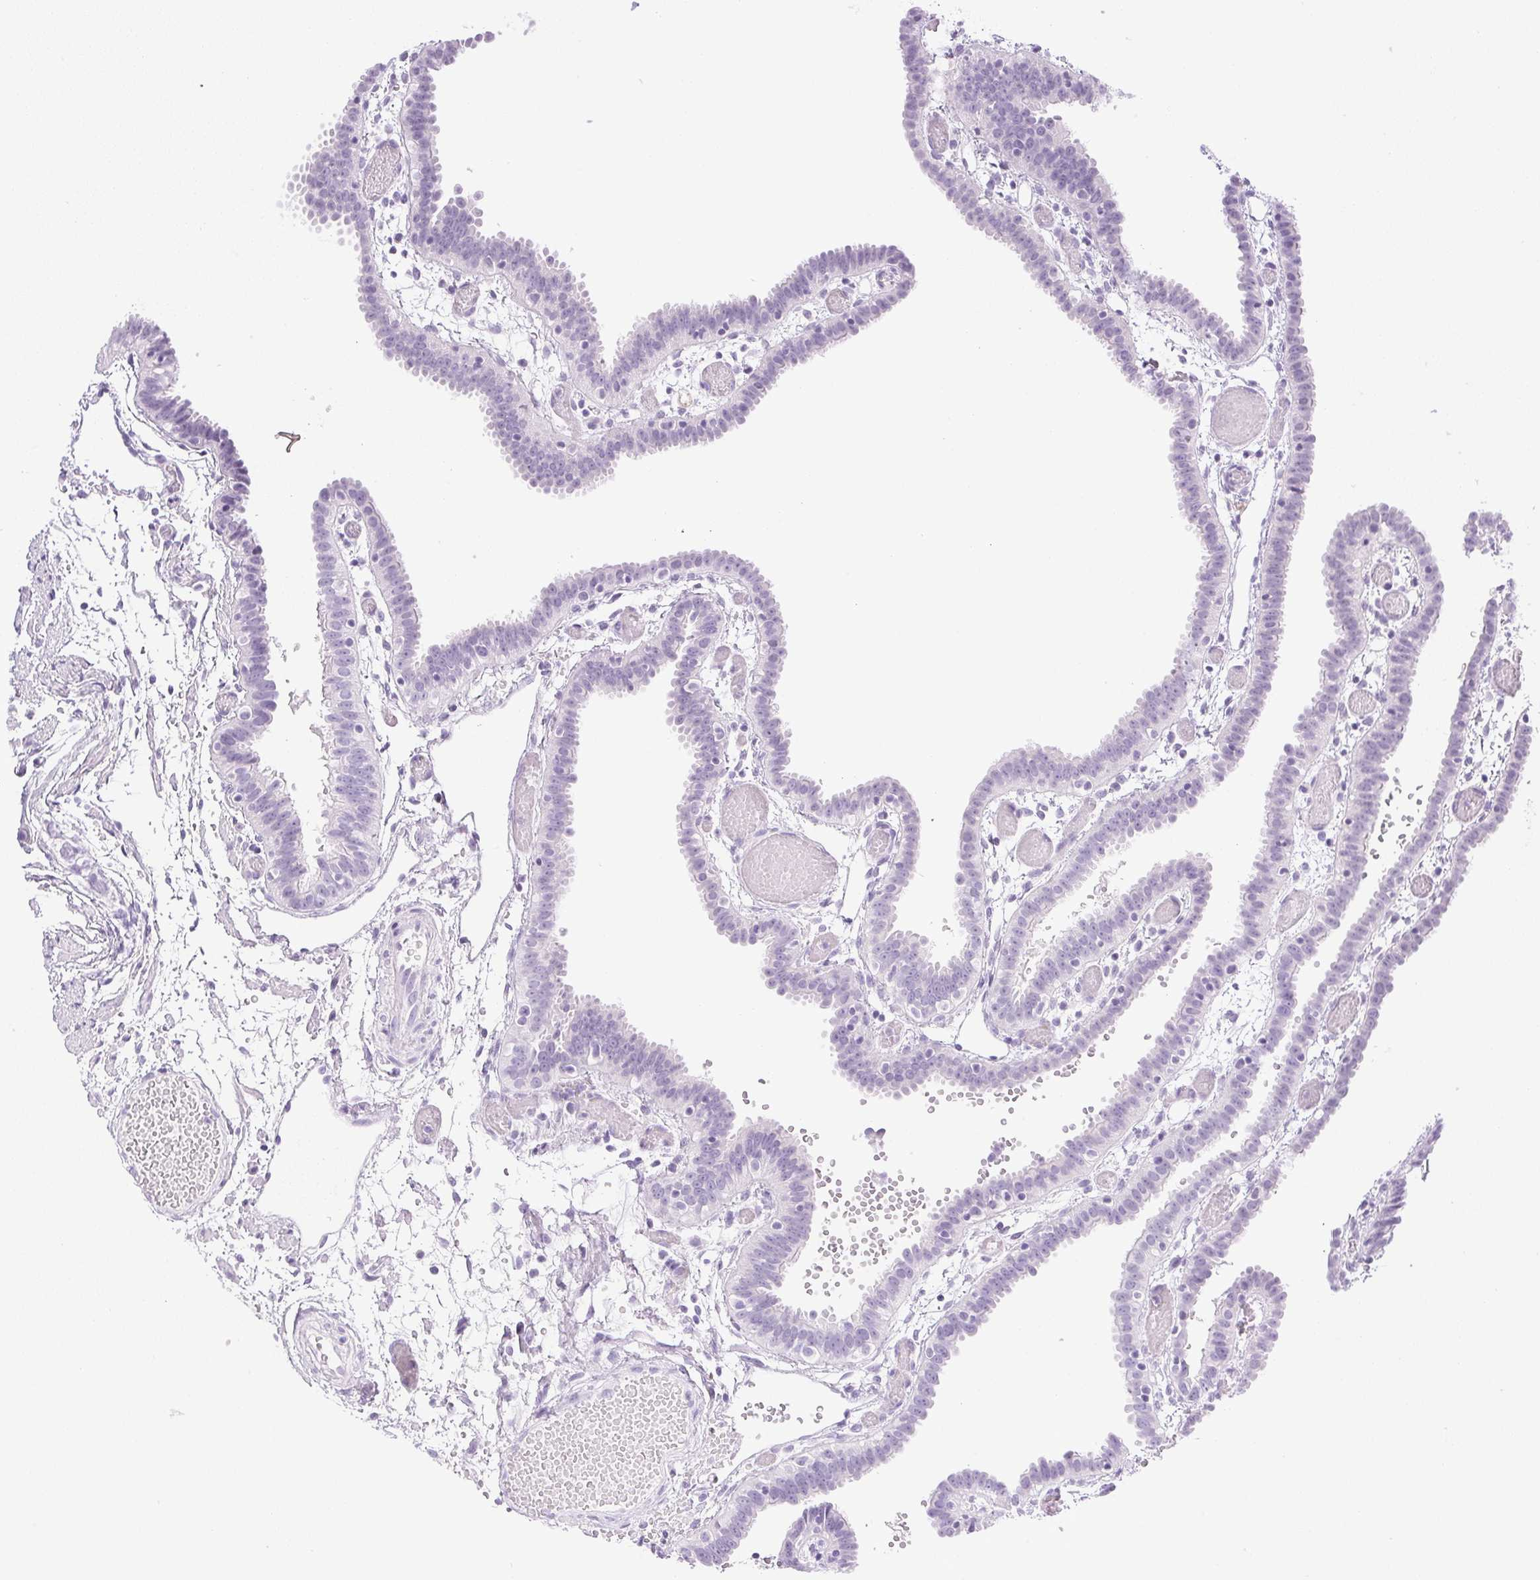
{"staining": {"intensity": "negative", "quantity": "none", "location": "none"}, "tissue": "fallopian tube", "cell_type": "Glandular cells", "image_type": "normal", "snomed": [{"axis": "morphology", "description": "Normal tissue, NOS"}, {"axis": "topography", "description": "Fallopian tube"}], "caption": "Immunohistochemical staining of benign human fallopian tube demonstrates no significant staining in glandular cells.", "gene": "CPB1", "patient": {"sex": "female", "age": 37}}